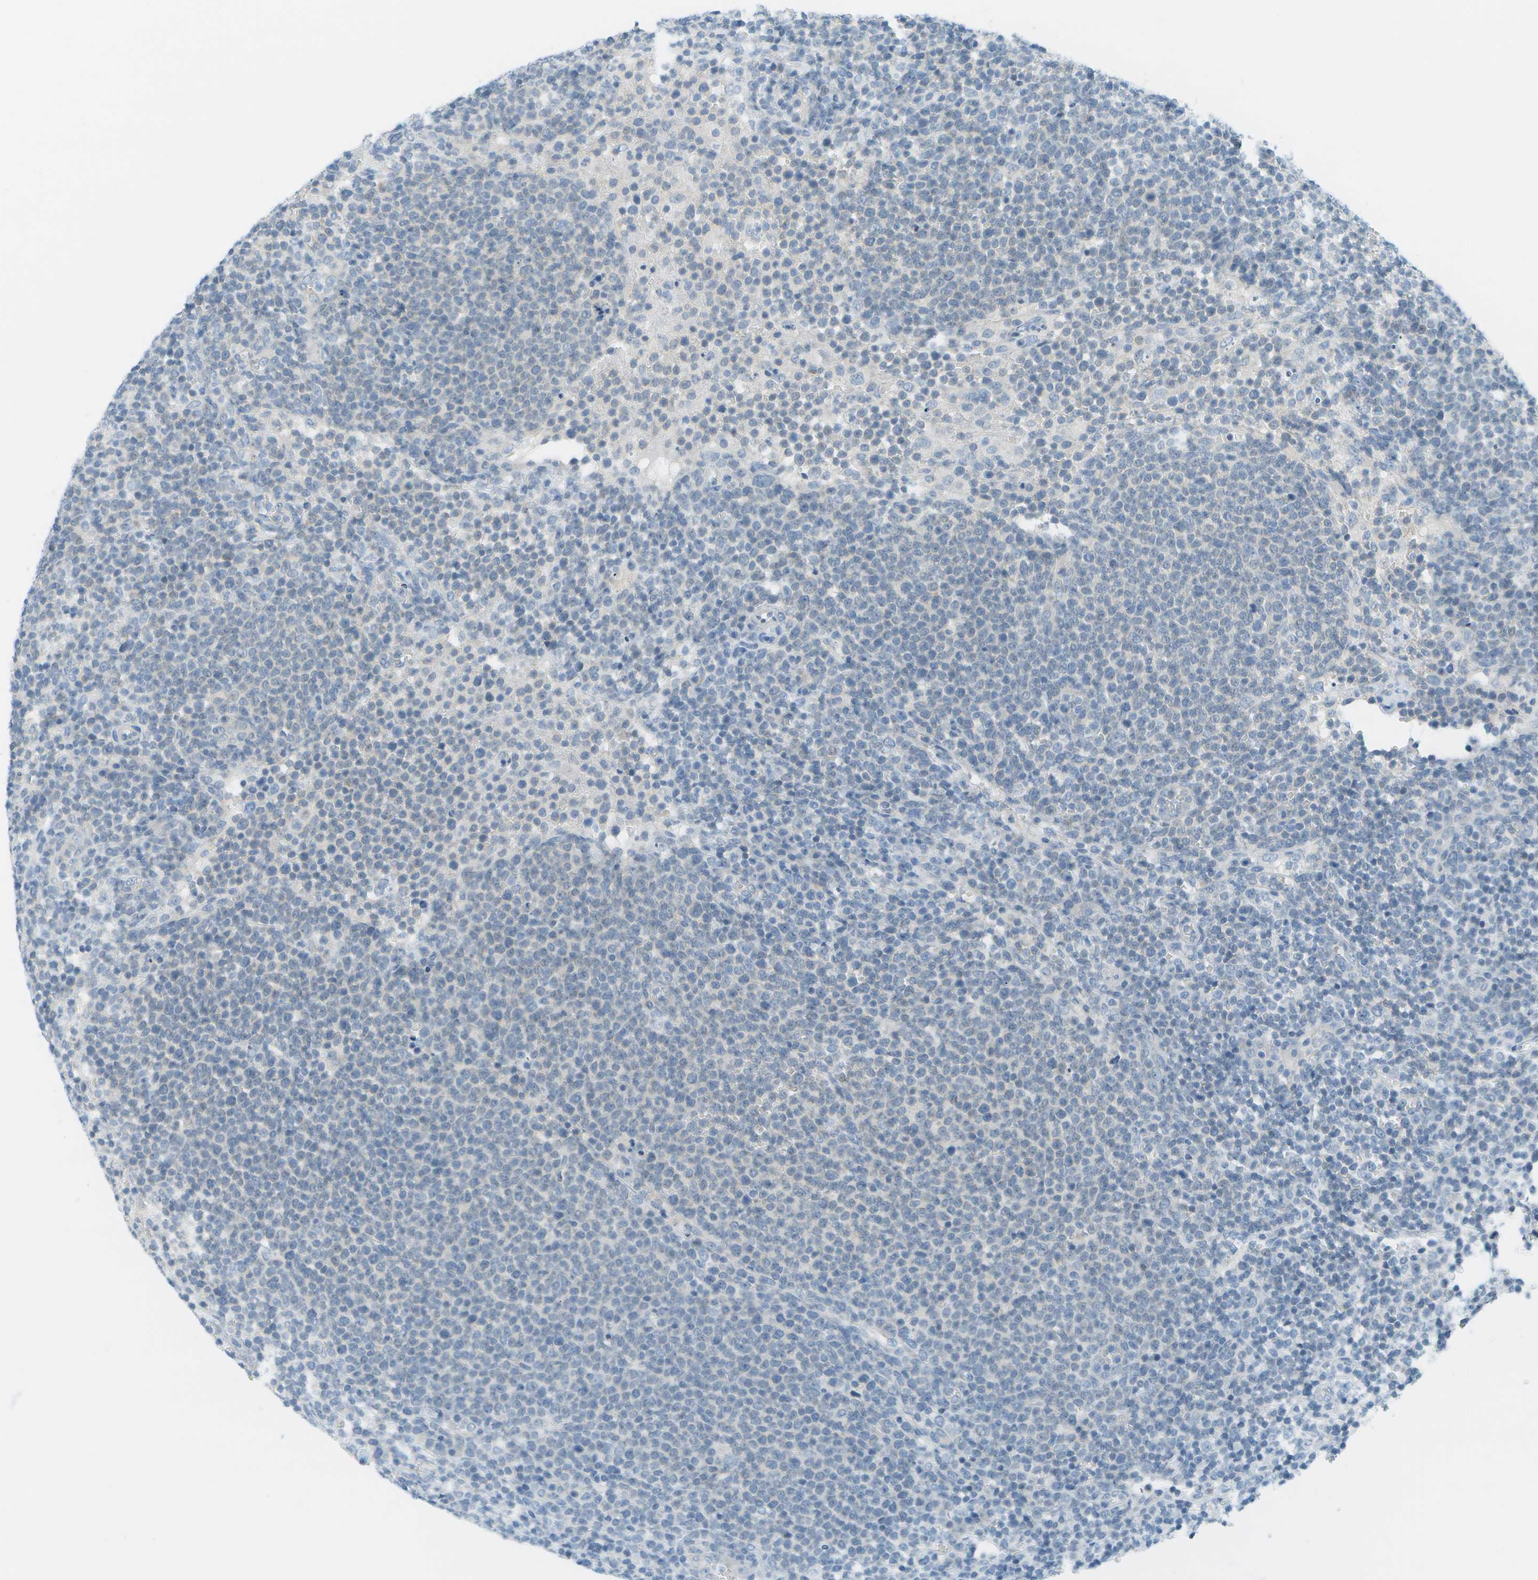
{"staining": {"intensity": "negative", "quantity": "none", "location": "none"}, "tissue": "lymphoma", "cell_type": "Tumor cells", "image_type": "cancer", "snomed": [{"axis": "morphology", "description": "Malignant lymphoma, non-Hodgkin's type, High grade"}, {"axis": "topography", "description": "Lymph node"}], "caption": "Immunohistochemistry image of neoplastic tissue: human lymphoma stained with DAB (3,3'-diaminobenzidine) displays no significant protein staining in tumor cells.", "gene": "SMYD5", "patient": {"sex": "male", "age": 61}}